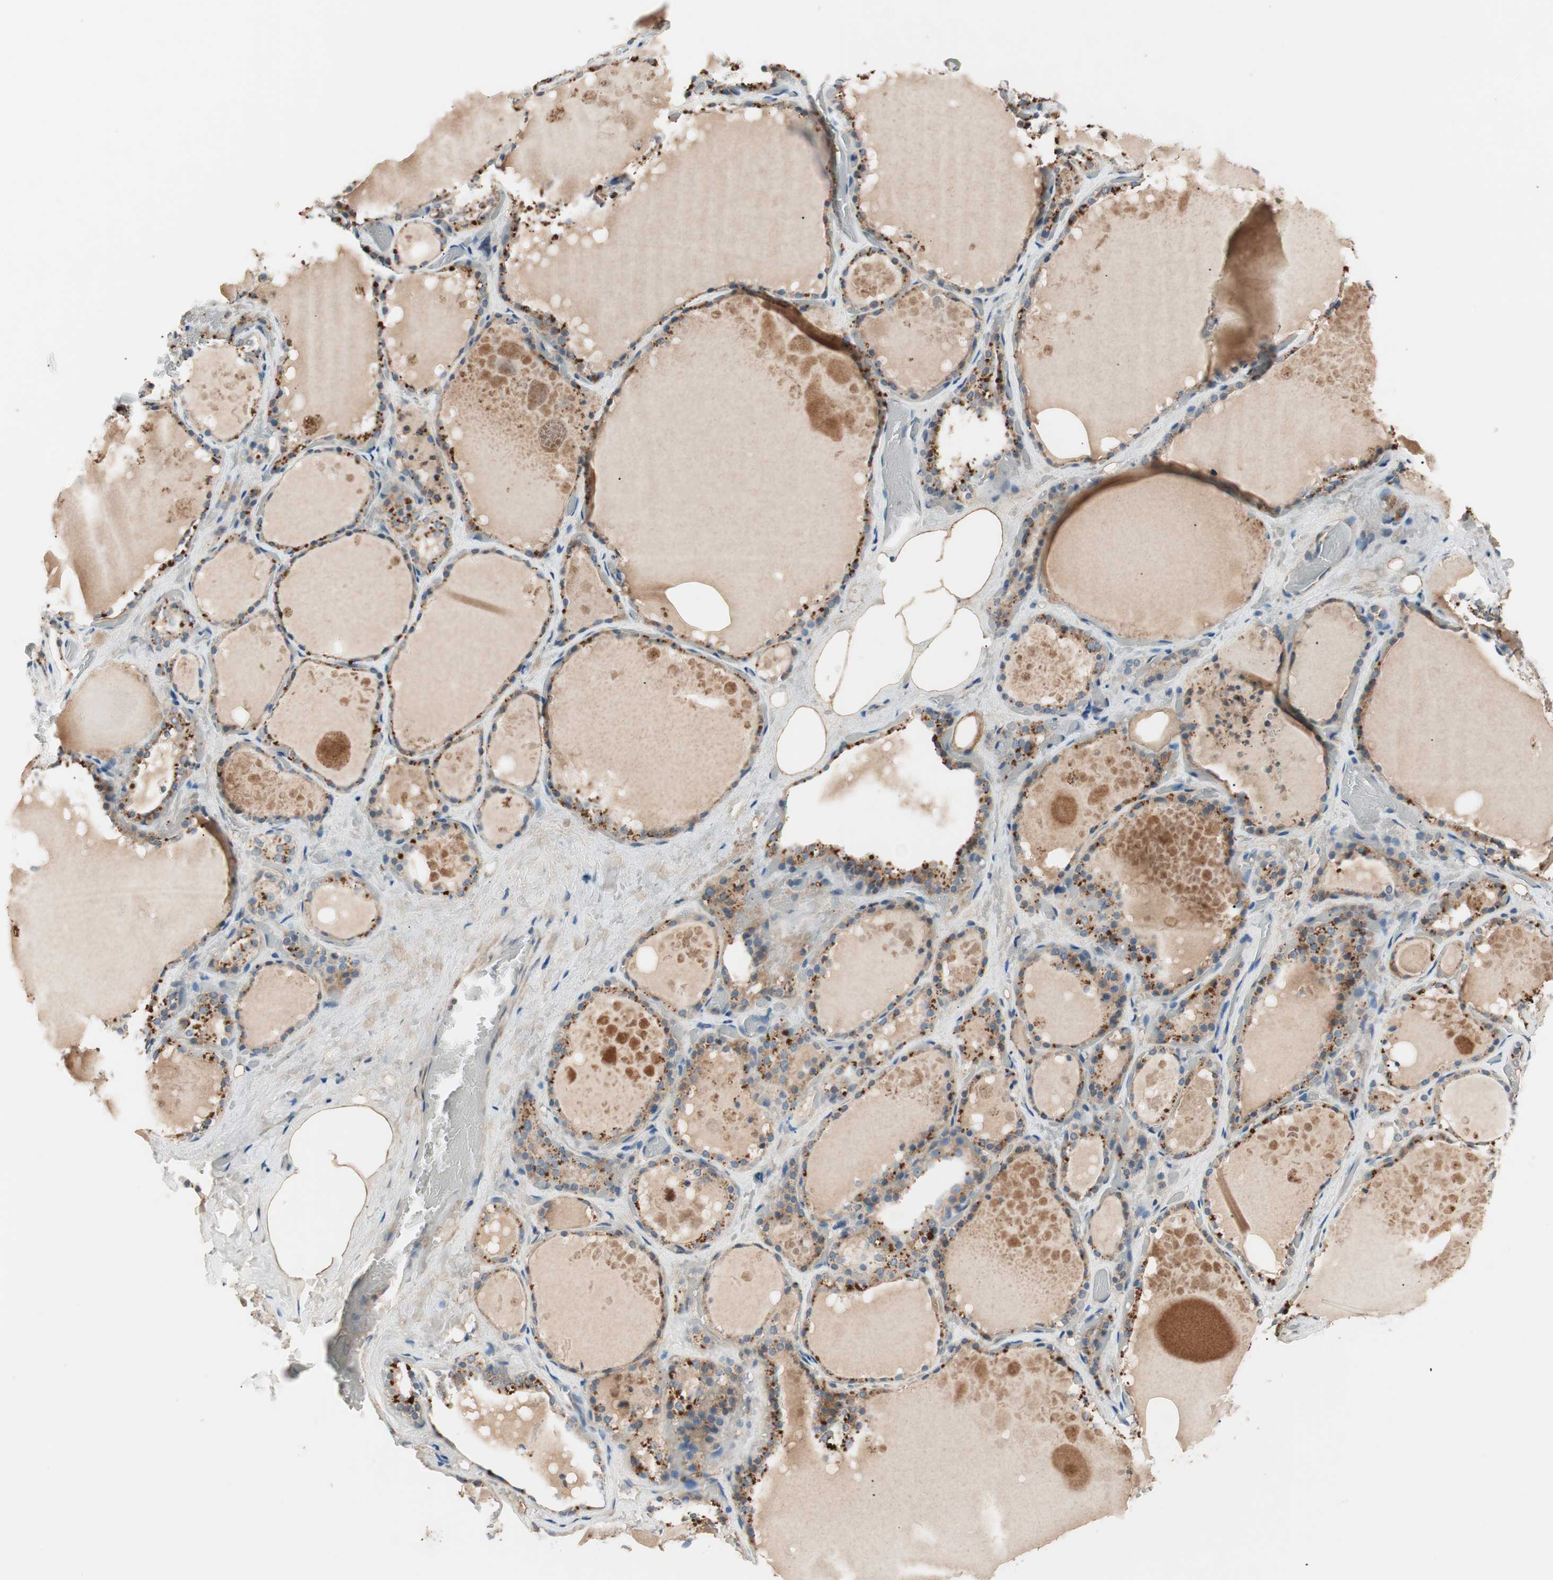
{"staining": {"intensity": "strong", "quantity": ">75%", "location": "cytoplasmic/membranous"}, "tissue": "thyroid gland", "cell_type": "Glandular cells", "image_type": "normal", "snomed": [{"axis": "morphology", "description": "Normal tissue, NOS"}, {"axis": "topography", "description": "Thyroid gland"}], "caption": "This image reveals IHC staining of unremarkable thyroid gland, with high strong cytoplasmic/membranous staining in approximately >75% of glandular cells.", "gene": "HPN", "patient": {"sex": "male", "age": 61}}